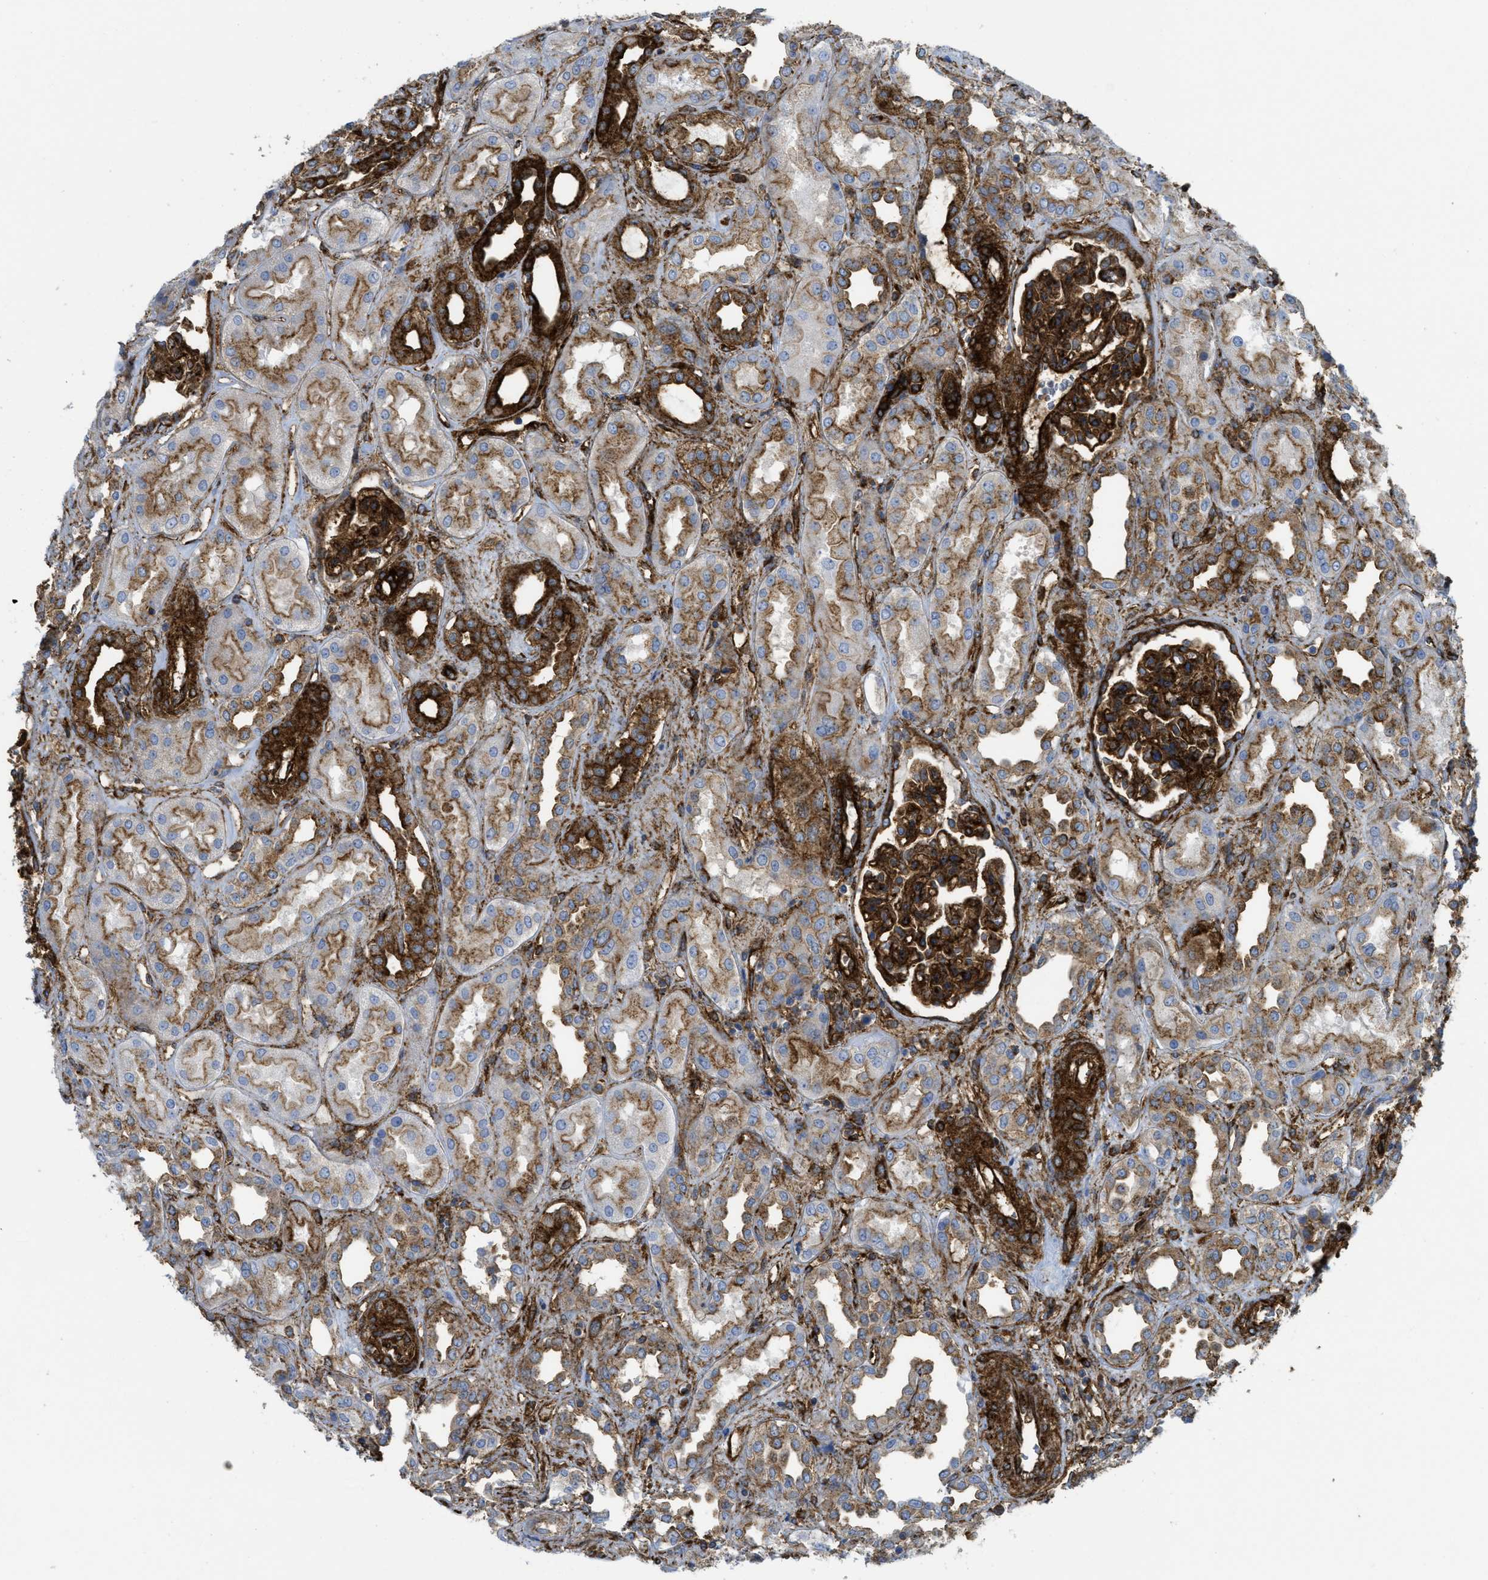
{"staining": {"intensity": "strong", "quantity": ">75%", "location": "cytoplasmic/membranous"}, "tissue": "kidney", "cell_type": "Cells in glomeruli", "image_type": "normal", "snomed": [{"axis": "morphology", "description": "Normal tissue, NOS"}, {"axis": "topography", "description": "Kidney"}], "caption": "IHC image of unremarkable kidney: kidney stained using immunohistochemistry (IHC) displays high levels of strong protein expression localized specifically in the cytoplasmic/membranous of cells in glomeruli, appearing as a cytoplasmic/membranous brown color.", "gene": "HIP1", "patient": {"sex": "male", "age": 59}}